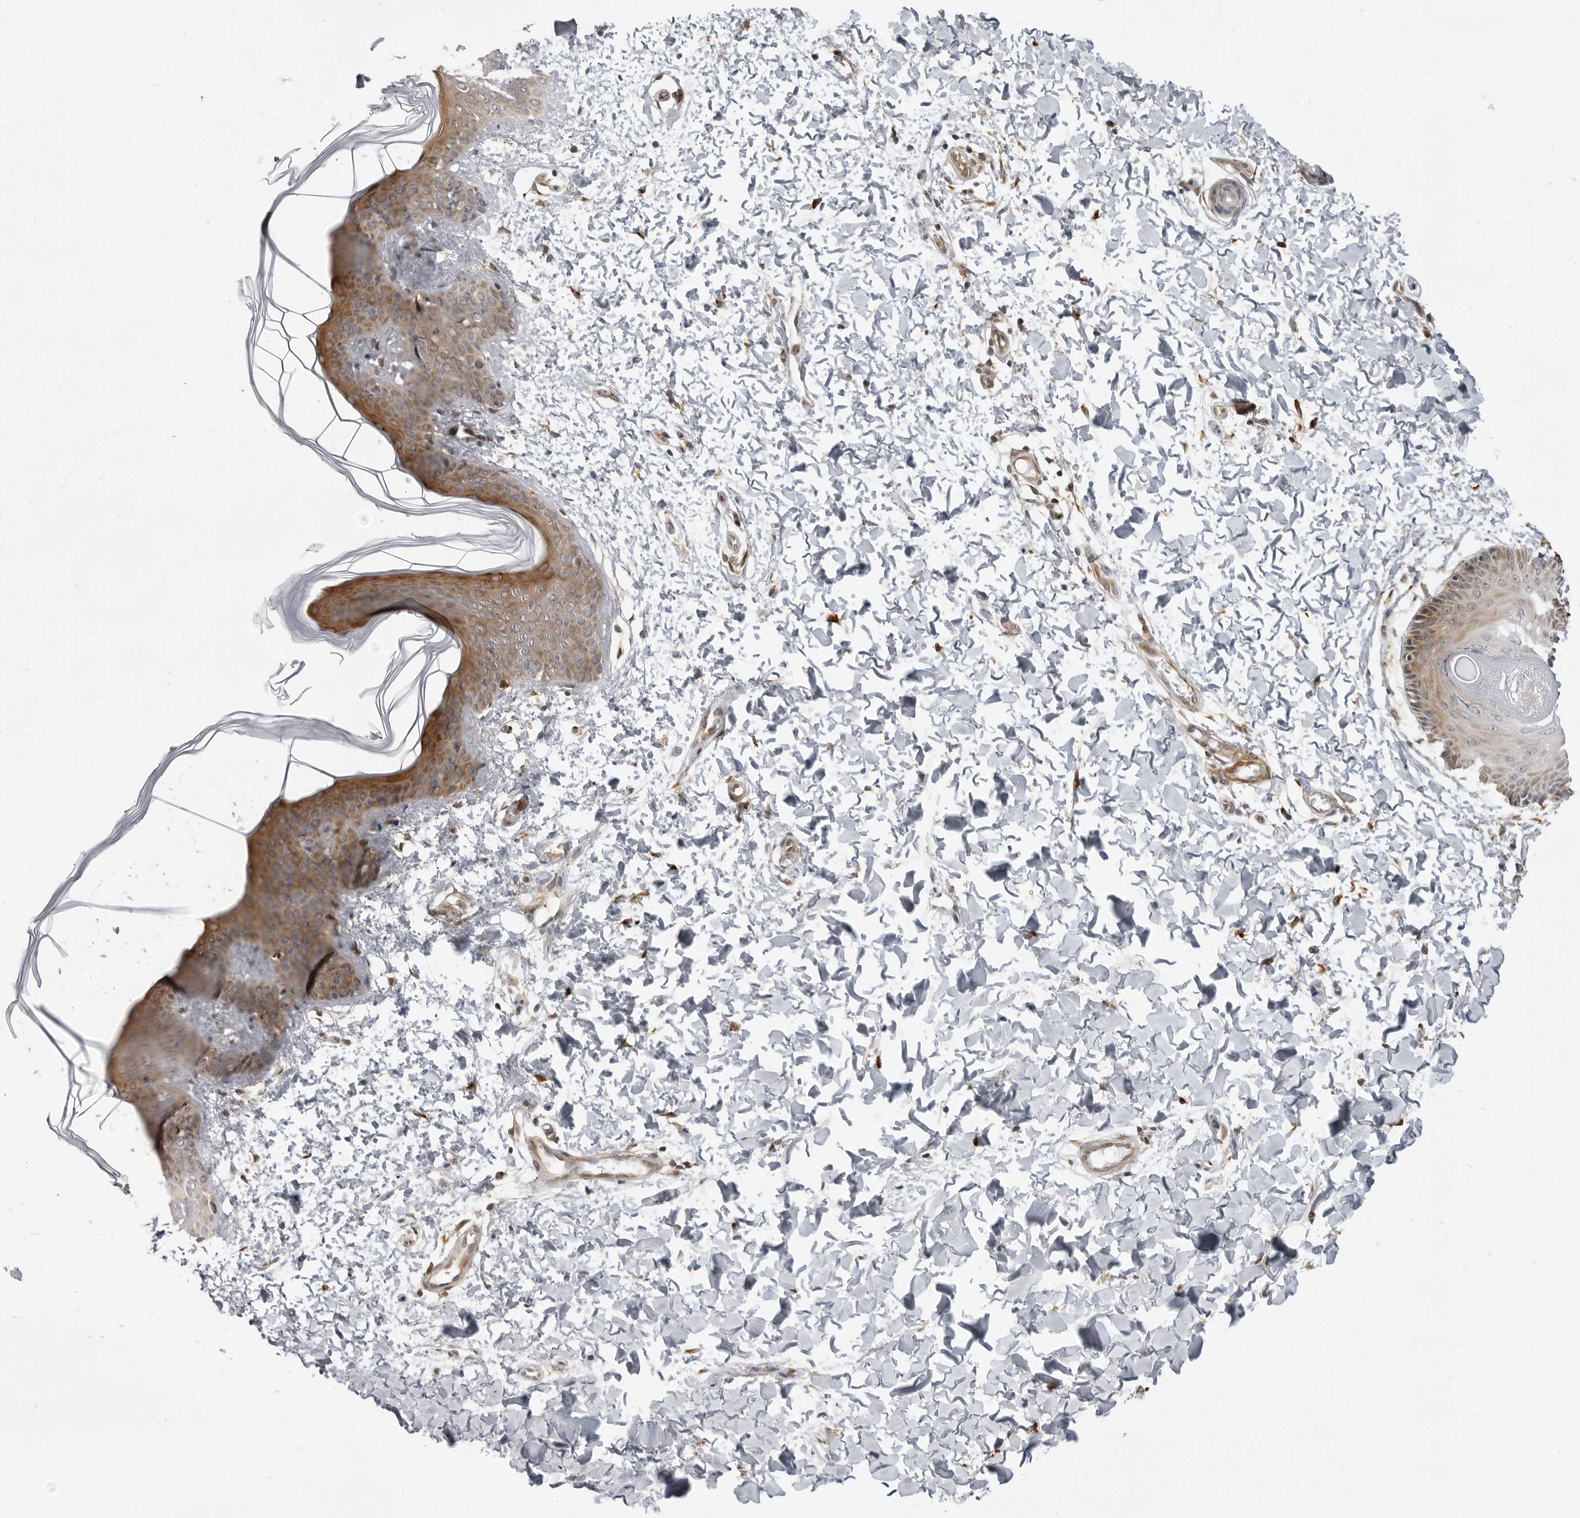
{"staining": {"intensity": "moderate", "quantity": ">75%", "location": "cytoplasmic/membranous"}, "tissue": "skin", "cell_type": "Fibroblasts", "image_type": "normal", "snomed": [{"axis": "morphology", "description": "Normal tissue, NOS"}, {"axis": "topography", "description": "Skin"}], "caption": "Skin stained with DAB (3,3'-diaminobenzidine) IHC displays medium levels of moderate cytoplasmic/membranous staining in approximately >75% of fibroblasts.", "gene": "SRGAP2", "patient": {"sex": "female", "age": 17}}